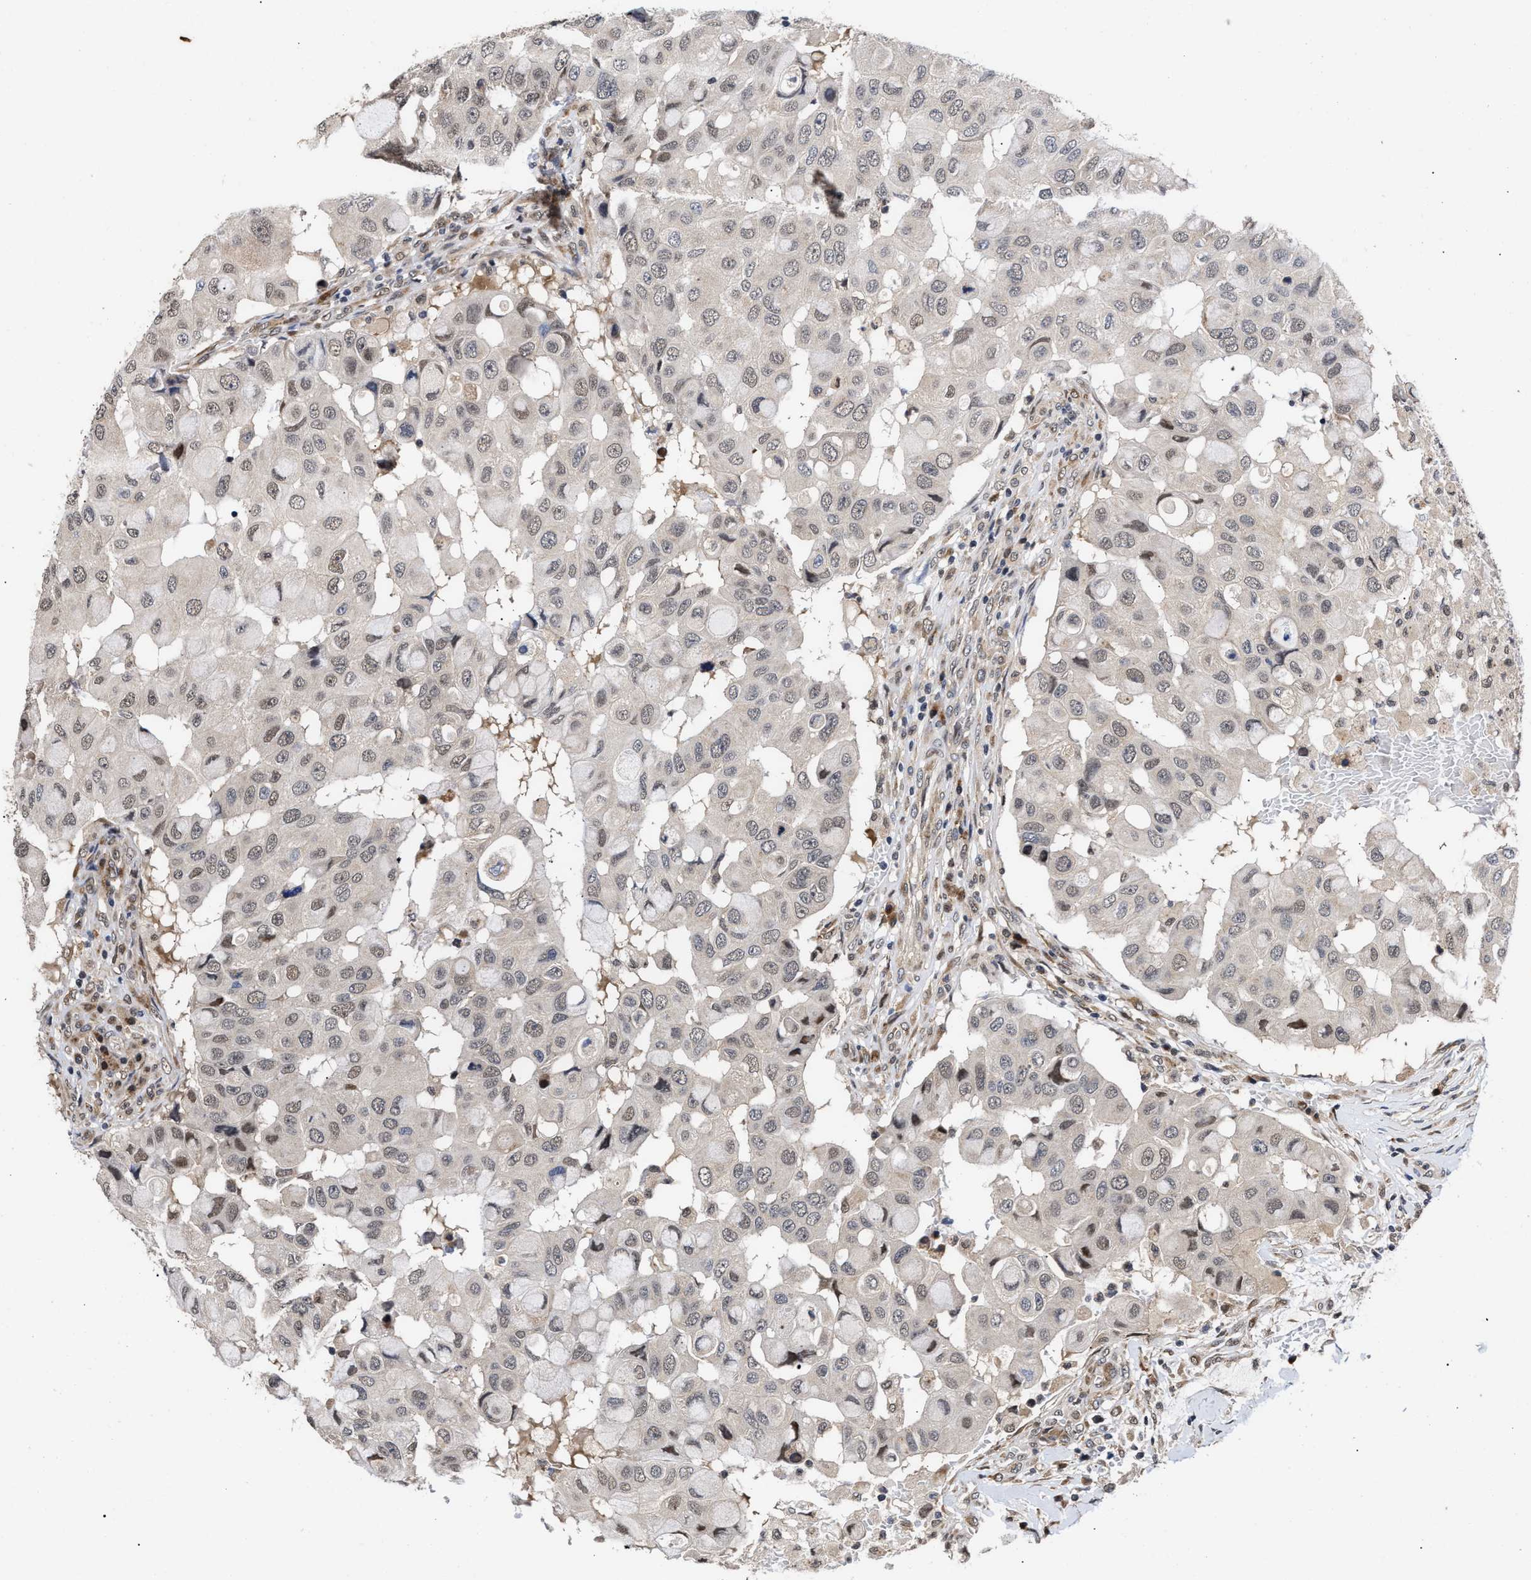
{"staining": {"intensity": "negative", "quantity": "none", "location": "none"}, "tissue": "breast cancer", "cell_type": "Tumor cells", "image_type": "cancer", "snomed": [{"axis": "morphology", "description": "Duct carcinoma"}, {"axis": "topography", "description": "Breast"}], "caption": "This is an immunohistochemistry (IHC) image of human breast cancer. There is no expression in tumor cells.", "gene": "CLIP2", "patient": {"sex": "female", "age": 27}}